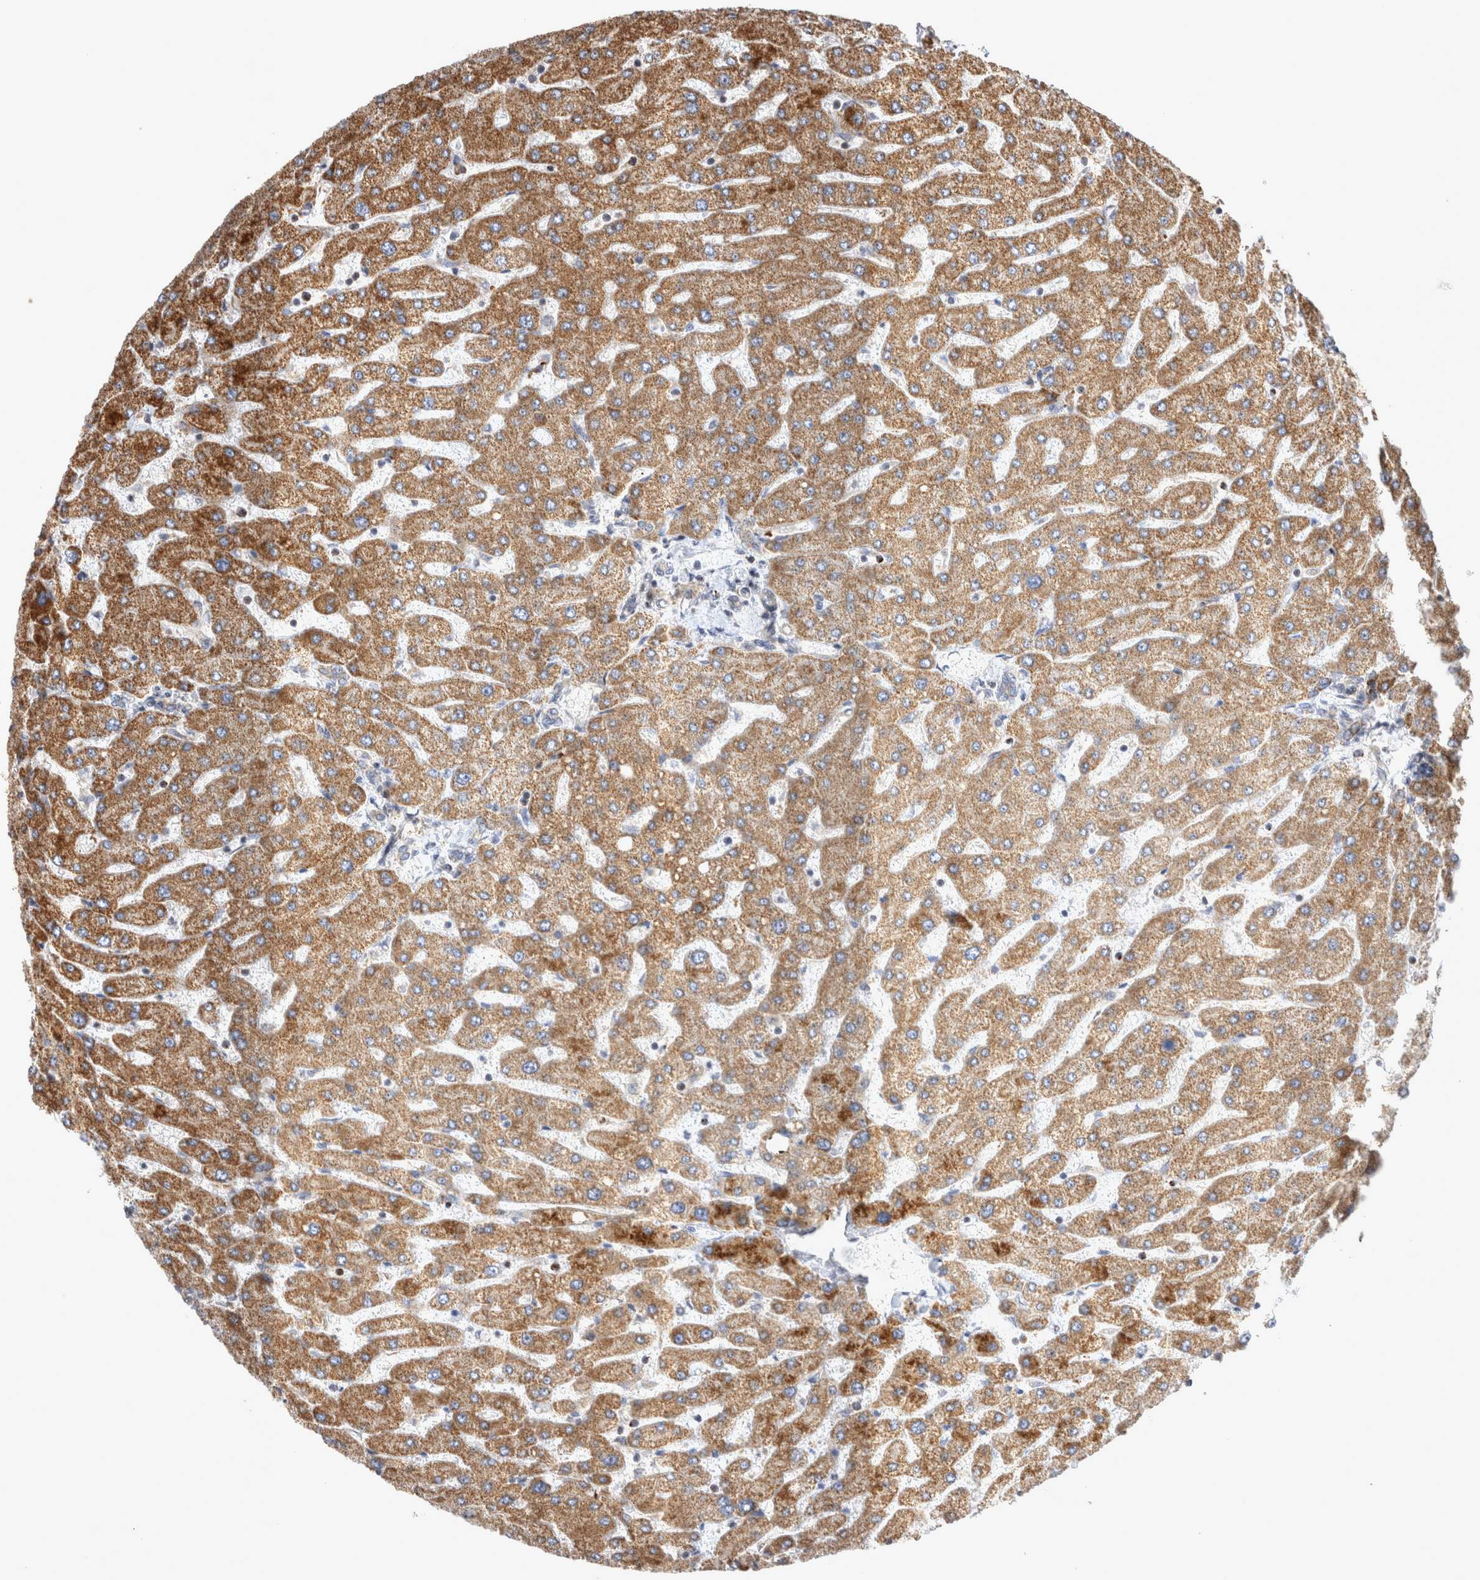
{"staining": {"intensity": "moderate", "quantity": ">75%", "location": "cytoplasmic/membranous"}, "tissue": "liver", "cell_type": "Cholangiocytes", "image_type": "normal", "snomed": [{"axis": "morphology", "description": "Normal tissue, NOS"}, {"axis": "topography", "description": "Liver"}], "caption": "This micrograph displays IHC staining of normal liver, with medium moderate cytoplasmic/membranous positivity in about >75% of cholangiocytes.", "gene": "TSPOAP1", "patient": {"sex": "male", "age": 55}}